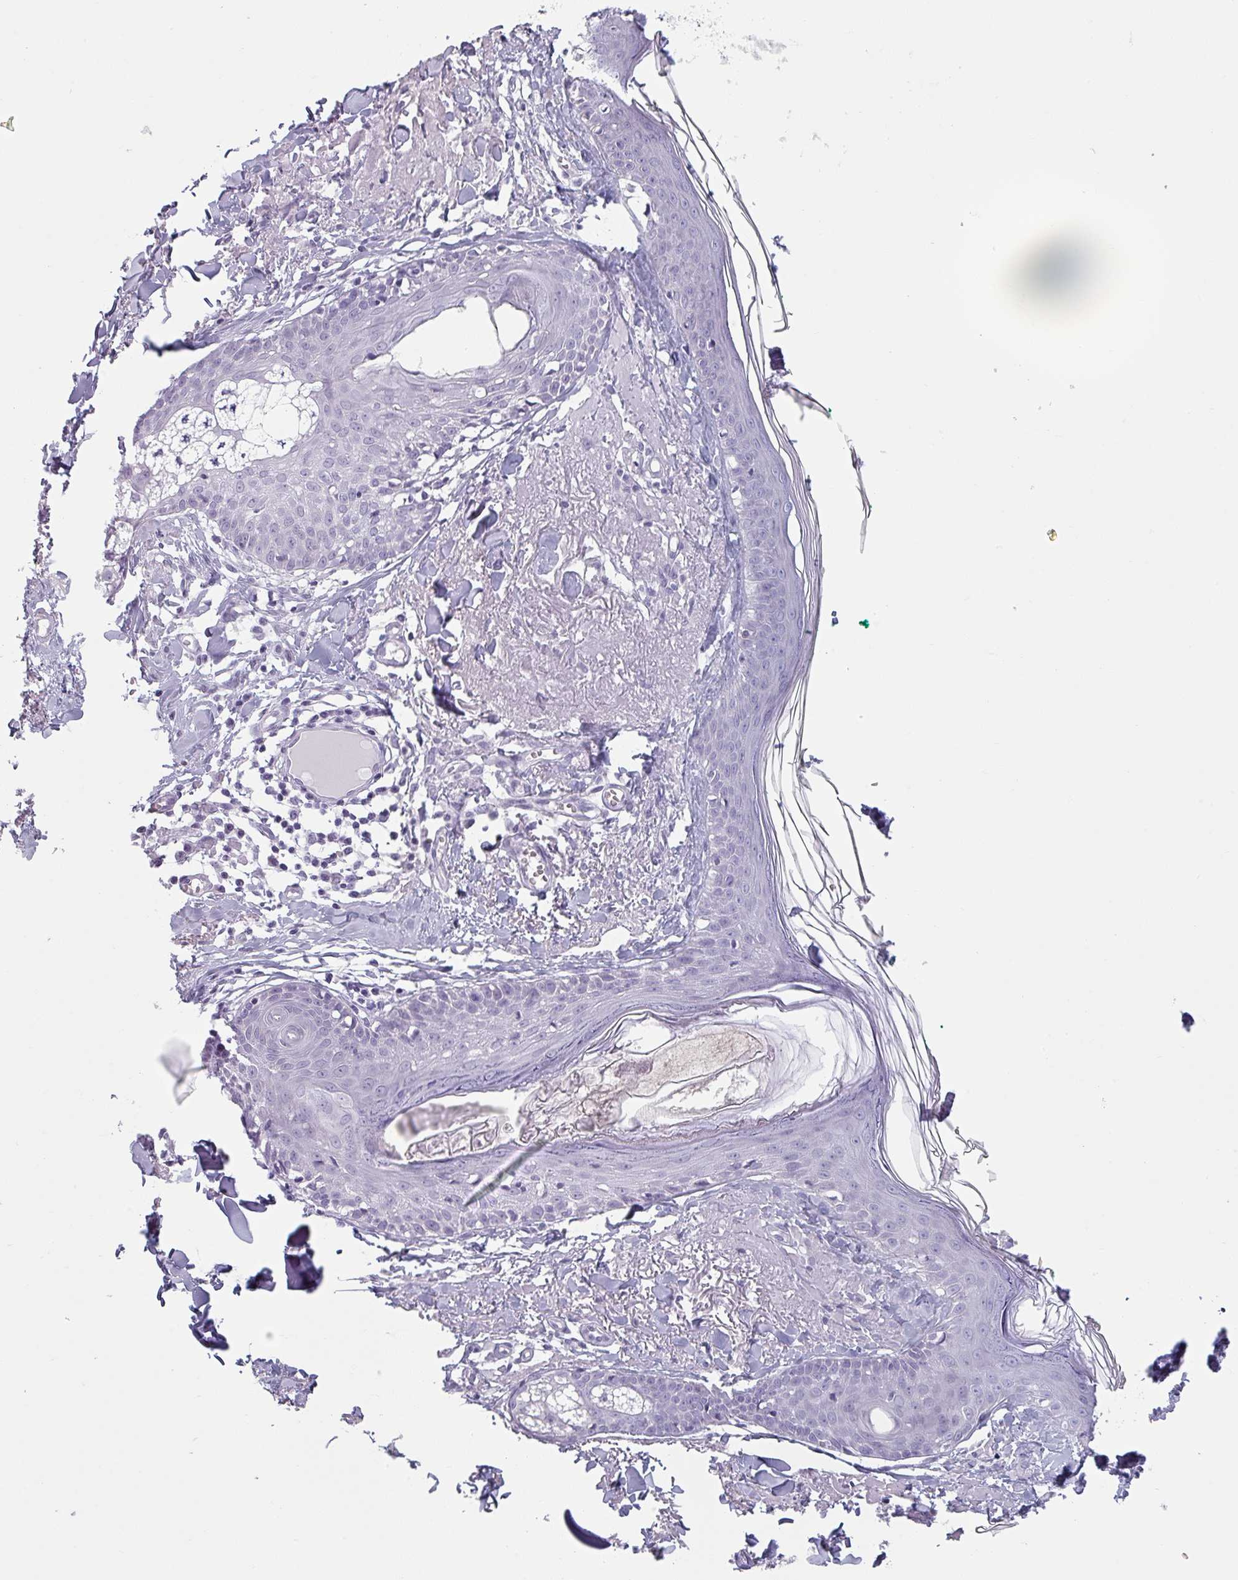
{"staining": {"intensity": "negative", "quantity": "none", "location": "none"}, "tissue": "skin", "cell_type": "Fibroblasts", "image_type": "normal", "snomed": [{"axis": "morphology", "description": "Normal tissue, NOS"}, {"axis": "morphology", "description": "Malignant melanoma, NOS"}, {"axis": "topography", "description": "Skin"}], "caption": "This is a photomicrograph of immunohistochemistry staining of benign skin, which shows no staining in fibroblasts.", "gene": "SFTPA1", "patient": {"sex": "male", "age": 80}}